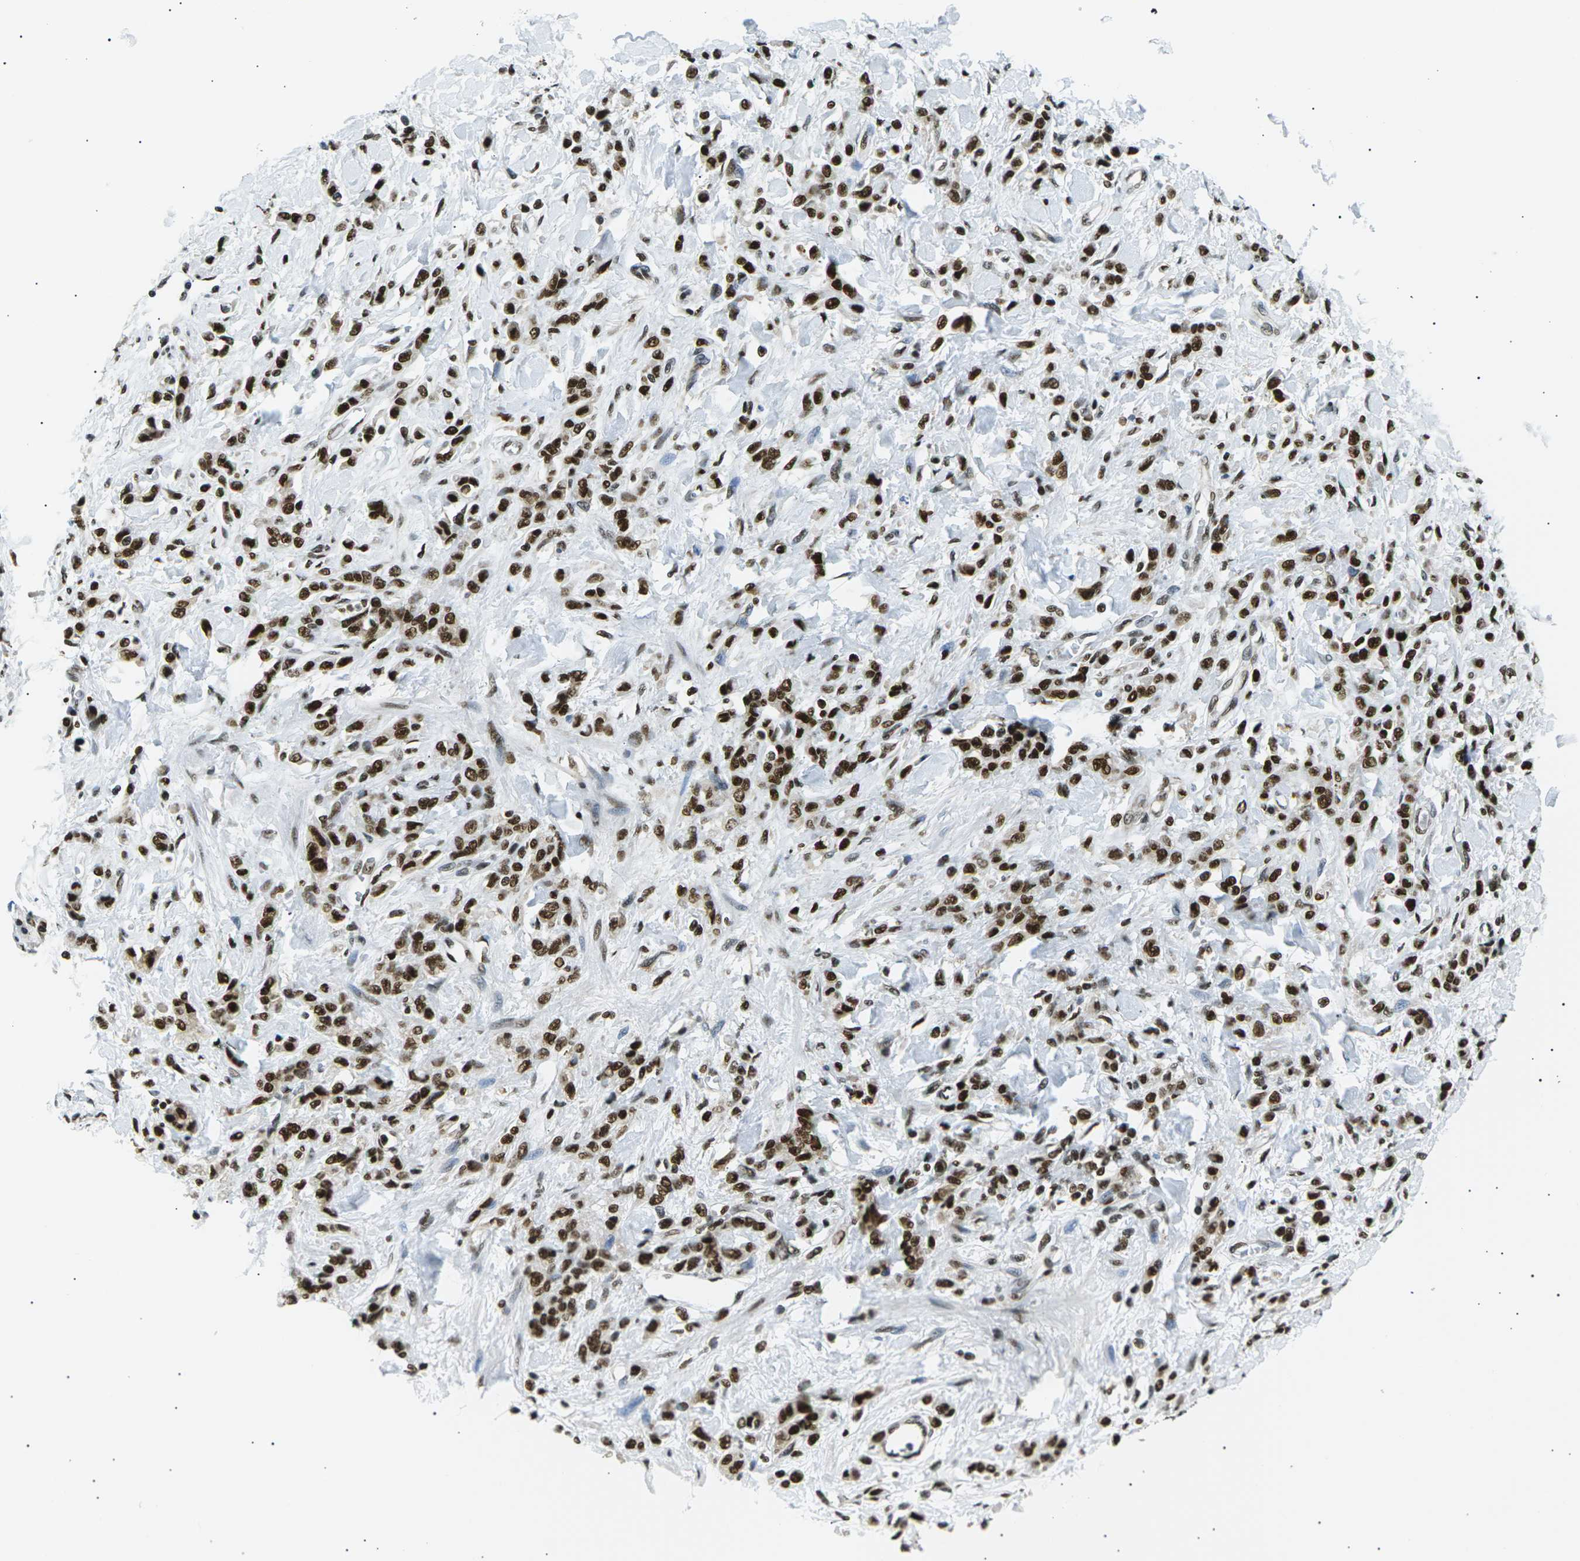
{"staining": {"intensity": "strong", "quantity": ">75%", "location": "nuclear"}, "tissue": "stomach cancer", "cell_type": "Tumor cells", "image_type": "cancer", "snomed": [{"axis": "morphology", "description": "Normal tissue, NOS"}, {"axis": "morphology", "description": "Adenocarcinoma, NOS"}, {"axis": "topography", "description": "Stomach"}], "caption": "A histopathology image of adenocarcinoma (stomach) stained for a protein displays strong nuclear brown staining in tumor cells. (IHC, brightfield microscopy, high magnification).", "gene": "RPA2", "patient": {"sex": "male", "age": 82}}